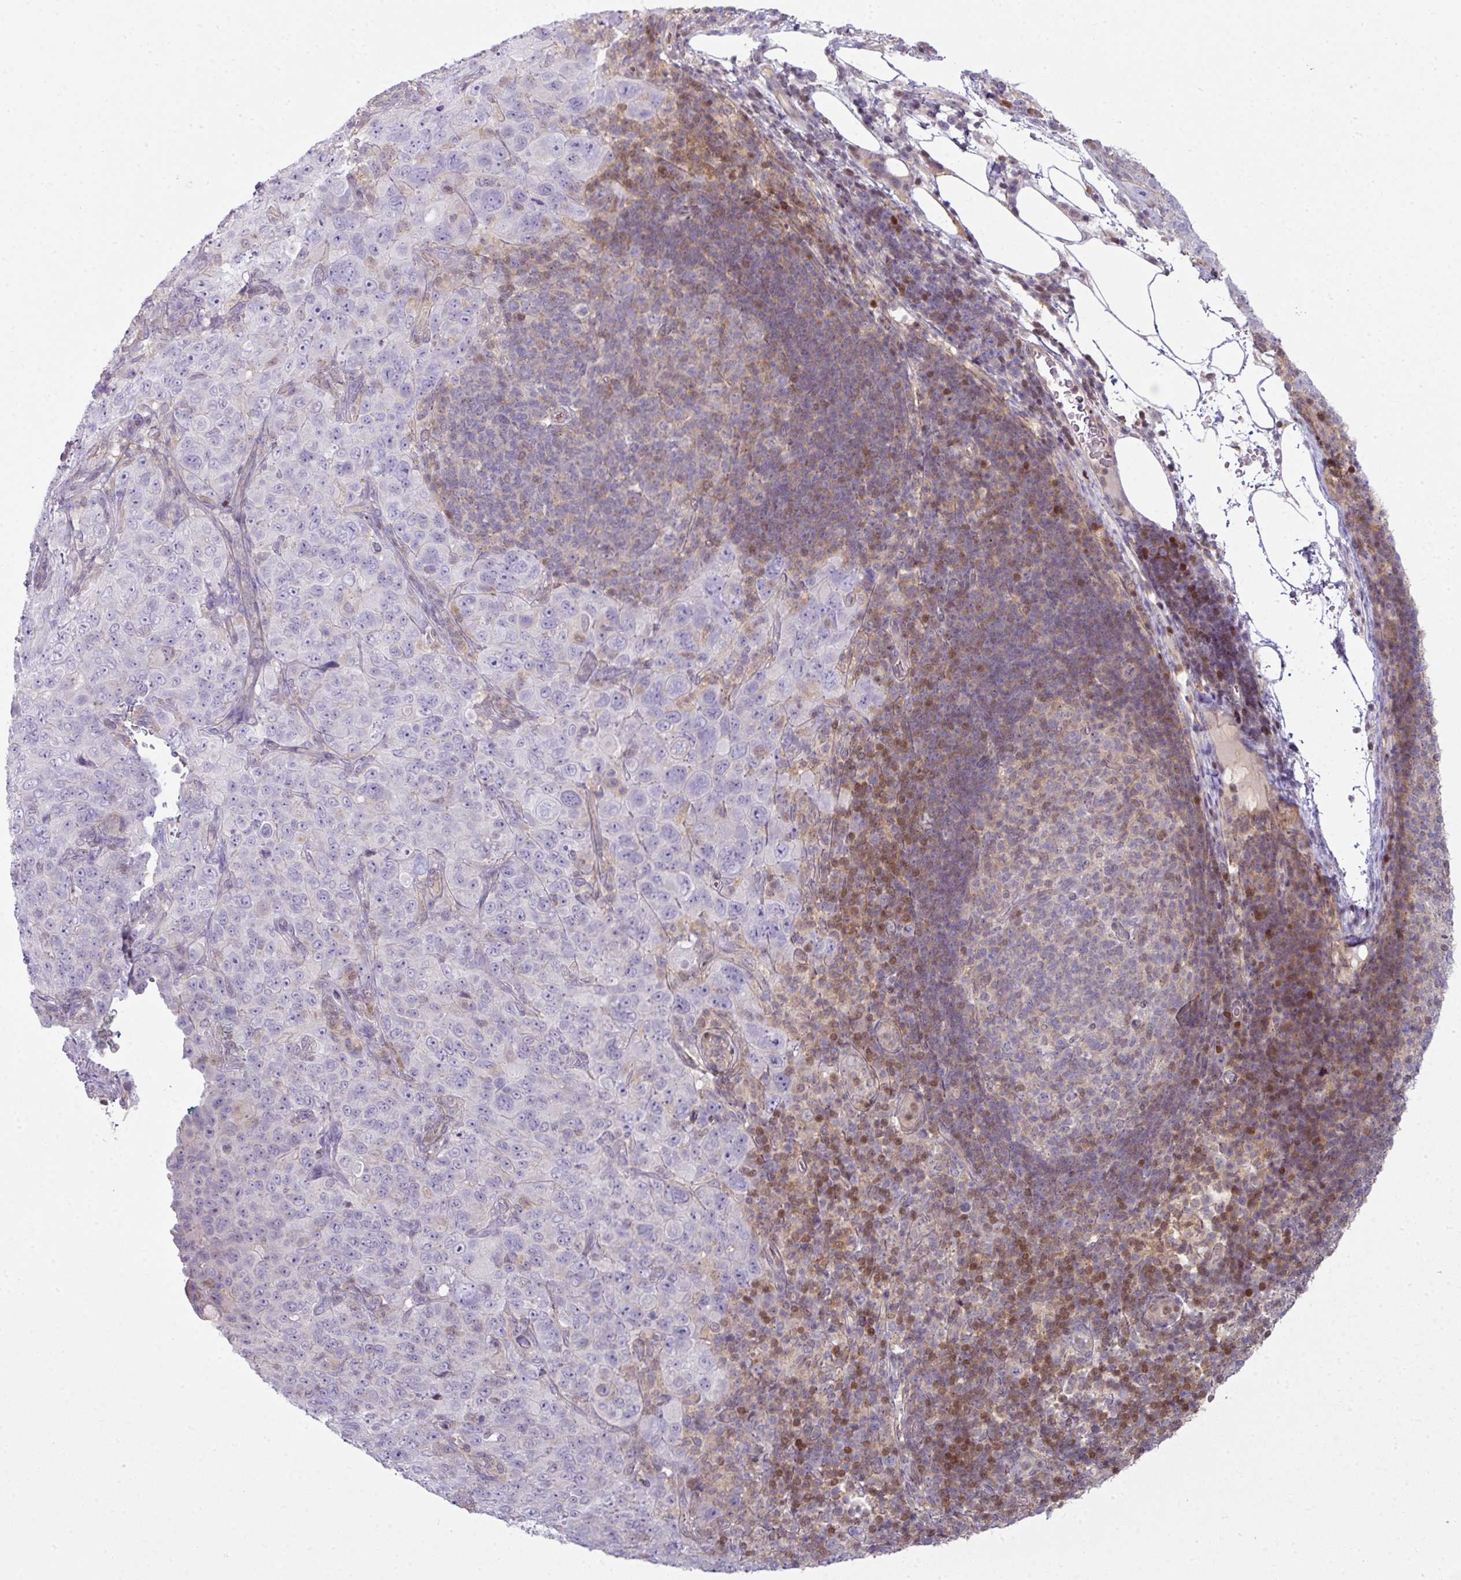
{"staining": {"intensity": "negative", "quantity": "none", "location": "none"}, "tissue": "pancreatic cancer", "cell_type": "Tumor cells", "image_type": "cancer", "snomed": [{"axis": "morphology", "description": "Adenocarcinoma, NOS"}, {"axis": "topography", "description": "Pancreas"}], "caption": "The immunohistochemistry (IHC) histopathology image has no significant positivity in tumor cells of pancreatic adenocarcinoma tissue. (DAB (3,3'-diaminobenzidine) immunohistochemistry (IHC) with hematoxylin counter stain).", "gene": "STAT5A", "patient": {"sex": "male", "age": 68}}